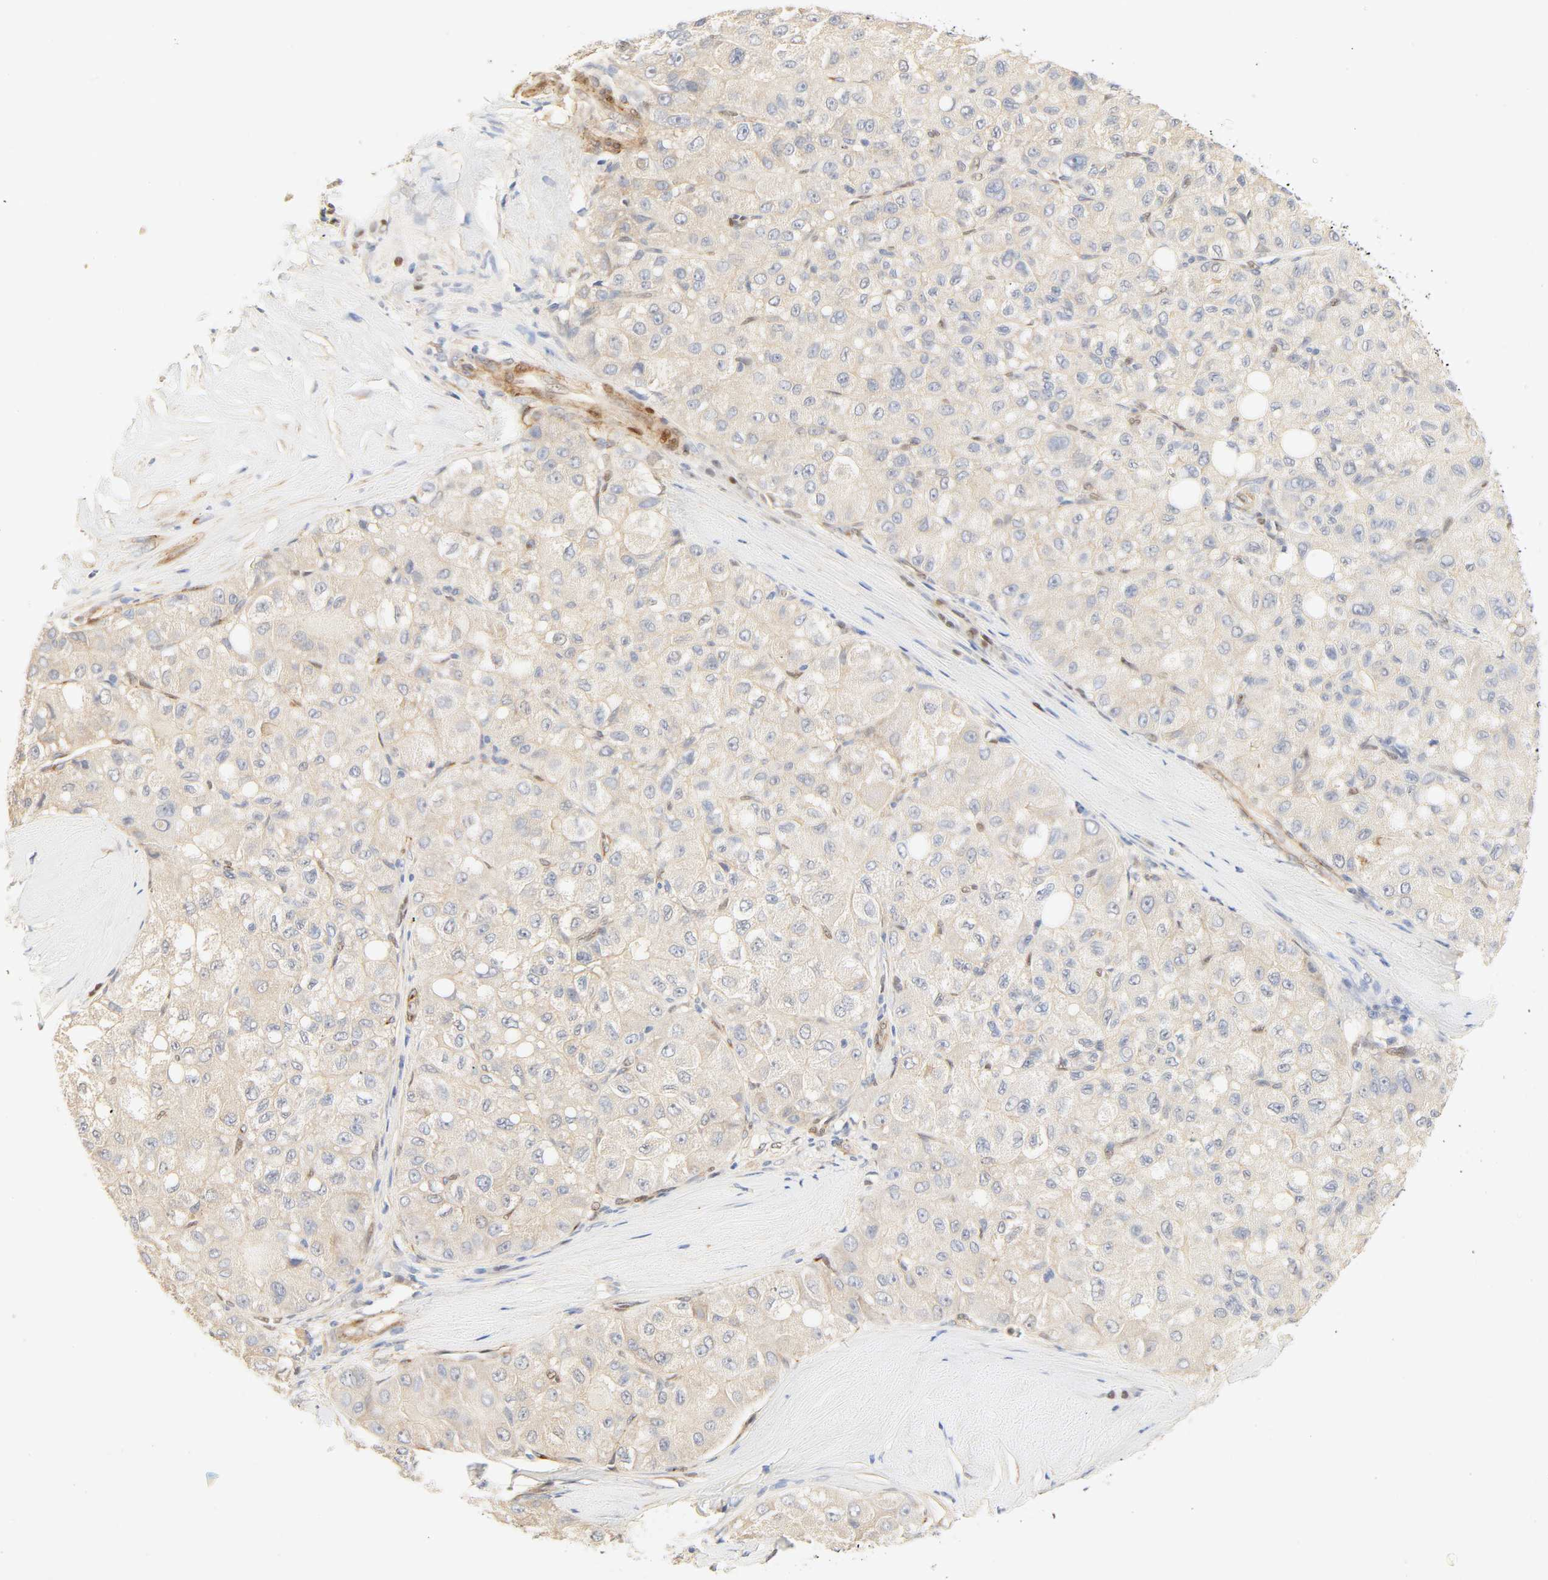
{"staining": {"intensity": "negative", "quantity": "none", "location": "none"}, "tissue": "liver cancer", "cell_type": "Tumor cells", "image_type": "cancer", "snomed": [{"axis": "morphology", "description": "Carcinoma, Hepatocellular, NOS"}, {"axis": "topography", "description": "Liver"}], "caption": "A photomicrograph of liver cancer (hepatocellular carcinoma) stained for a protein displays no brown staining in tumor cells.", "gene": "BORCS8-MEF2B", "patient": {"sex": "male", "age": 80}}